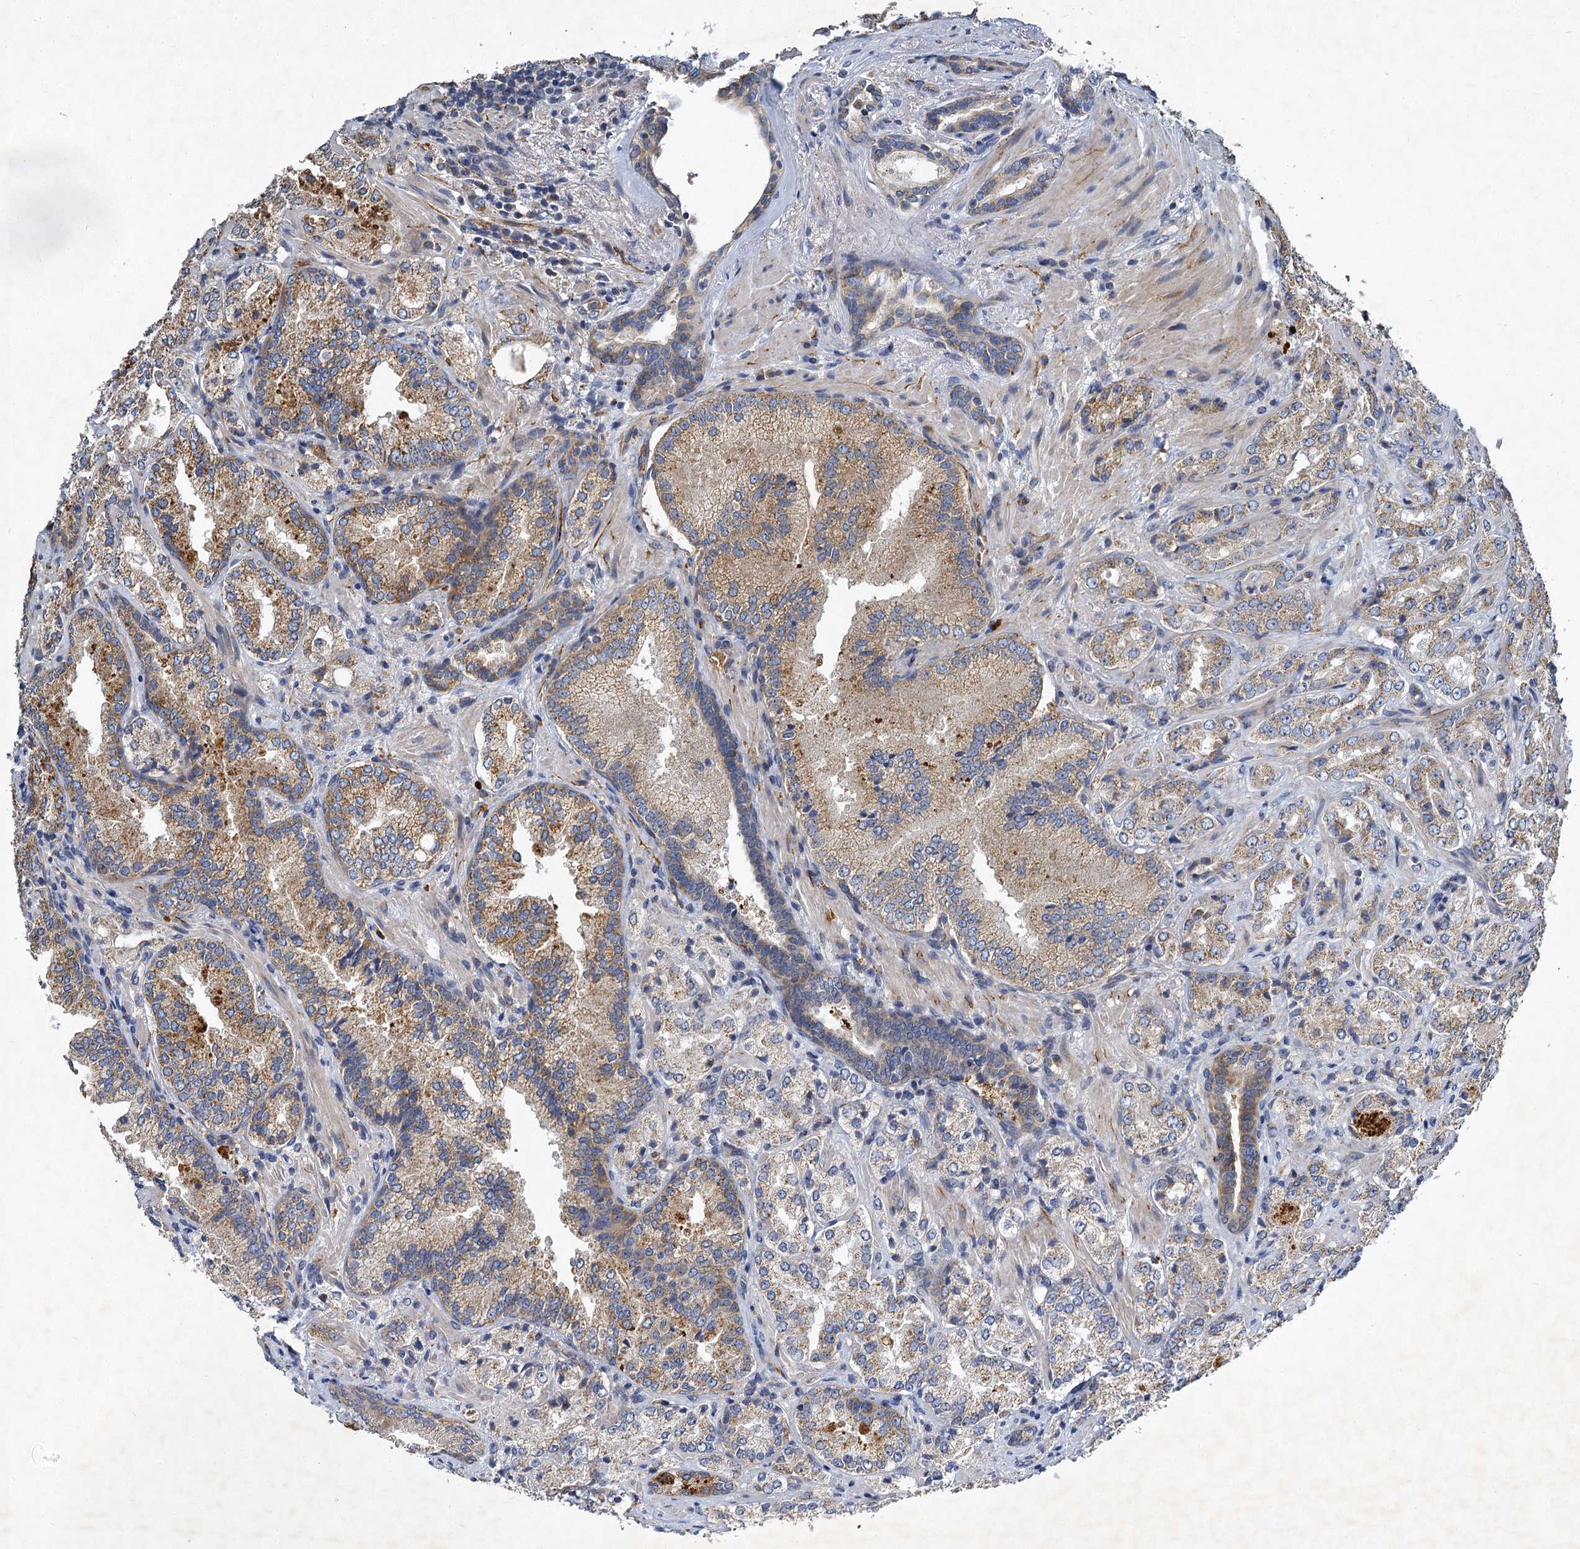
{"staining": {"intensity": "moderate", "quantity": ">75%", "location": "cytoplasmic/membranous"}, "tissue": "prostate cancer", "cell_type": "Tumor cells", "image_type": "cancer", "snomed": [{"axis": "morphology", "description": "Adenocarcinoma, Low grade"}, {"axis": "topography", "description": "Prostate"}], "caption": "Low-grade adenocarcinoma (prostate) stained with IHC exhibits moderate cytoplasmic/membranous expression in approximately >75% of tumor cells. (brown staining indicates protein expression, while blue staining denotes nuclei).", "gene": "BCS1L", "patient": {"sex": "male", "age": 74}}